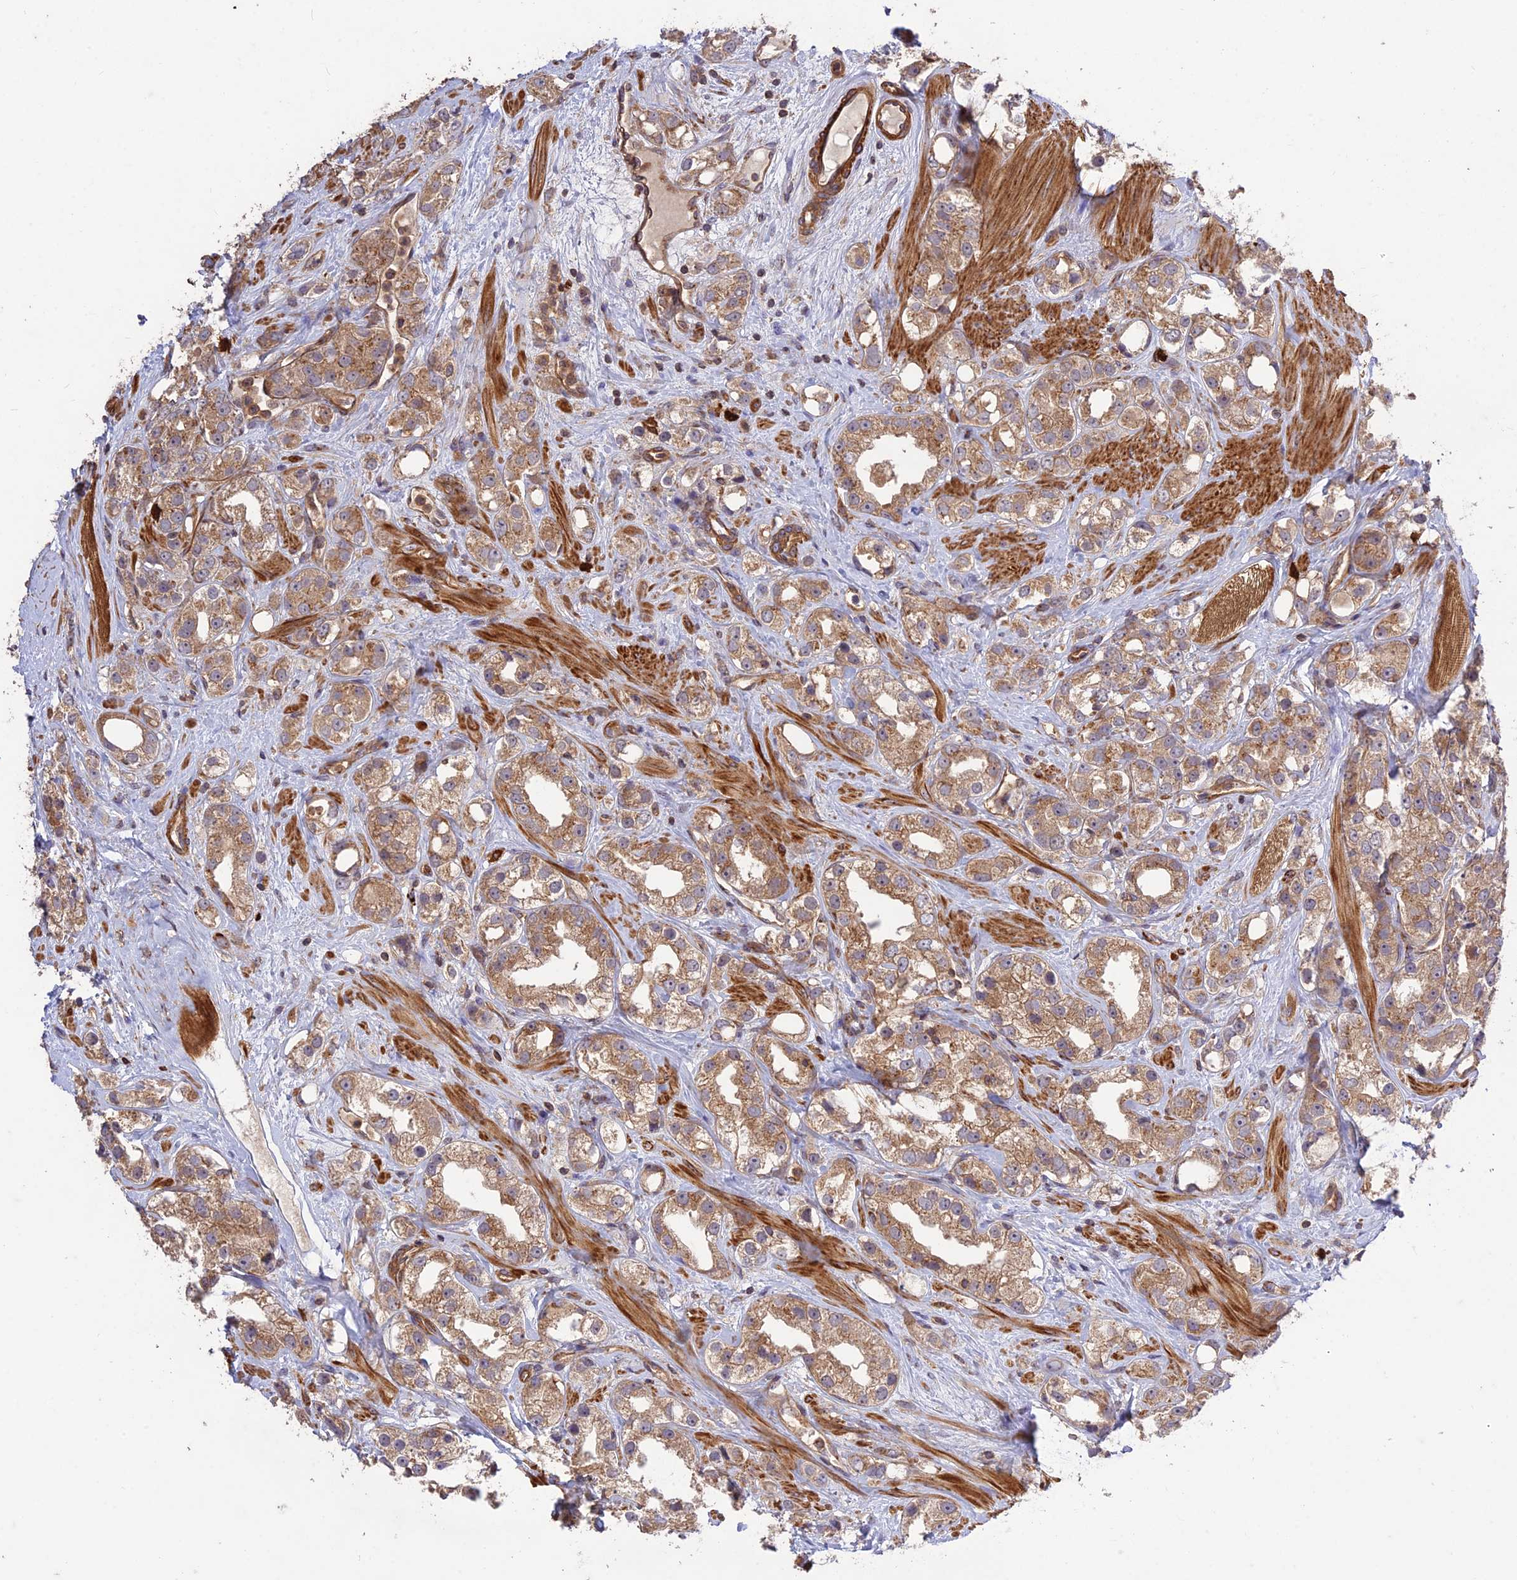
{"staining": {"intensity": "moderate", "quantity": ">75%", "location": "cytoplasmic/membranous"}, "tissue": "prostate cancer", "cell_type": "Tumor cells", "image_type": "cancer", "snomed": [{"axis": "morphology", "description": "Adenocarcinoma, NOS"}, {"axis": "topography", "description": "Prostate"}], "caption": "This histopathology image exhibits prostate adenocarcinoma stained with immunohistochemistry to label a protein in brown. The cytoplasmic/membranous of tumor cells show moderate positivity for the protein. Nuclei are counter-stained blue.", "gene": "TMEM131L", "patient": {"sex": "male", "age": 79}}